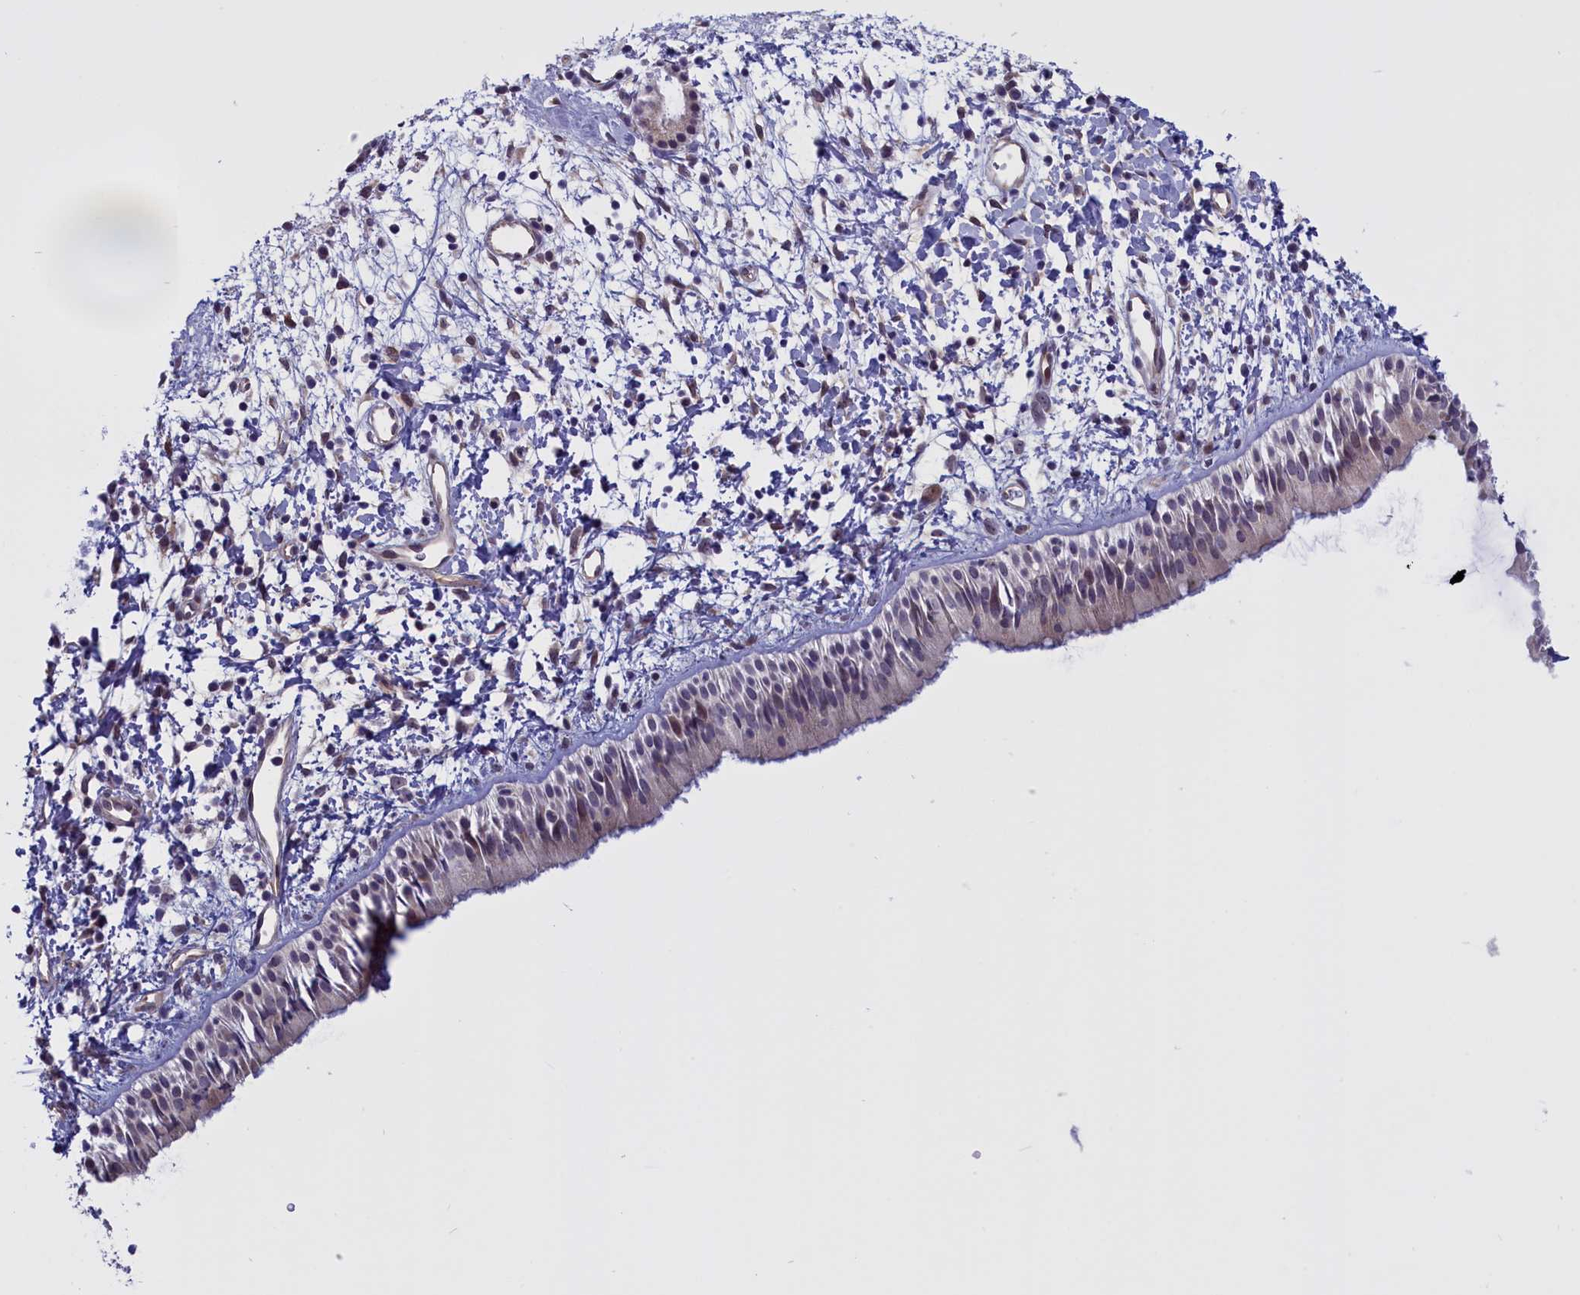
{"staining": {"intensity": "moderate", "quantity": "25%-75%", "location": "cytoplasmic/membranous,nuclear"}, "tissue": "nasopharynx", "cell_type": "Respiratory epithelial cells", "image_type": "normal", "snomed": [{"axis": "morphology", "description": "Normal tissue, NOS"}, {"axis": "topography", "description": "Nasopharynx"}], "caption": "Protein expression by IHC reveals moderate cytoplasmic/membranous,nuclear staining in approximately 25%-75% of respiratory epithelial cells in normal nasopharynx. The staining was performed using DAB (3,3'-diaminobenzidine) to visualize the protein expression in brown, while the nuclei were stained in blue with hematoxylin (Magnification: 20x).", "gene": "IGFALS", "patient": {"sex": "male", "age": 22}}